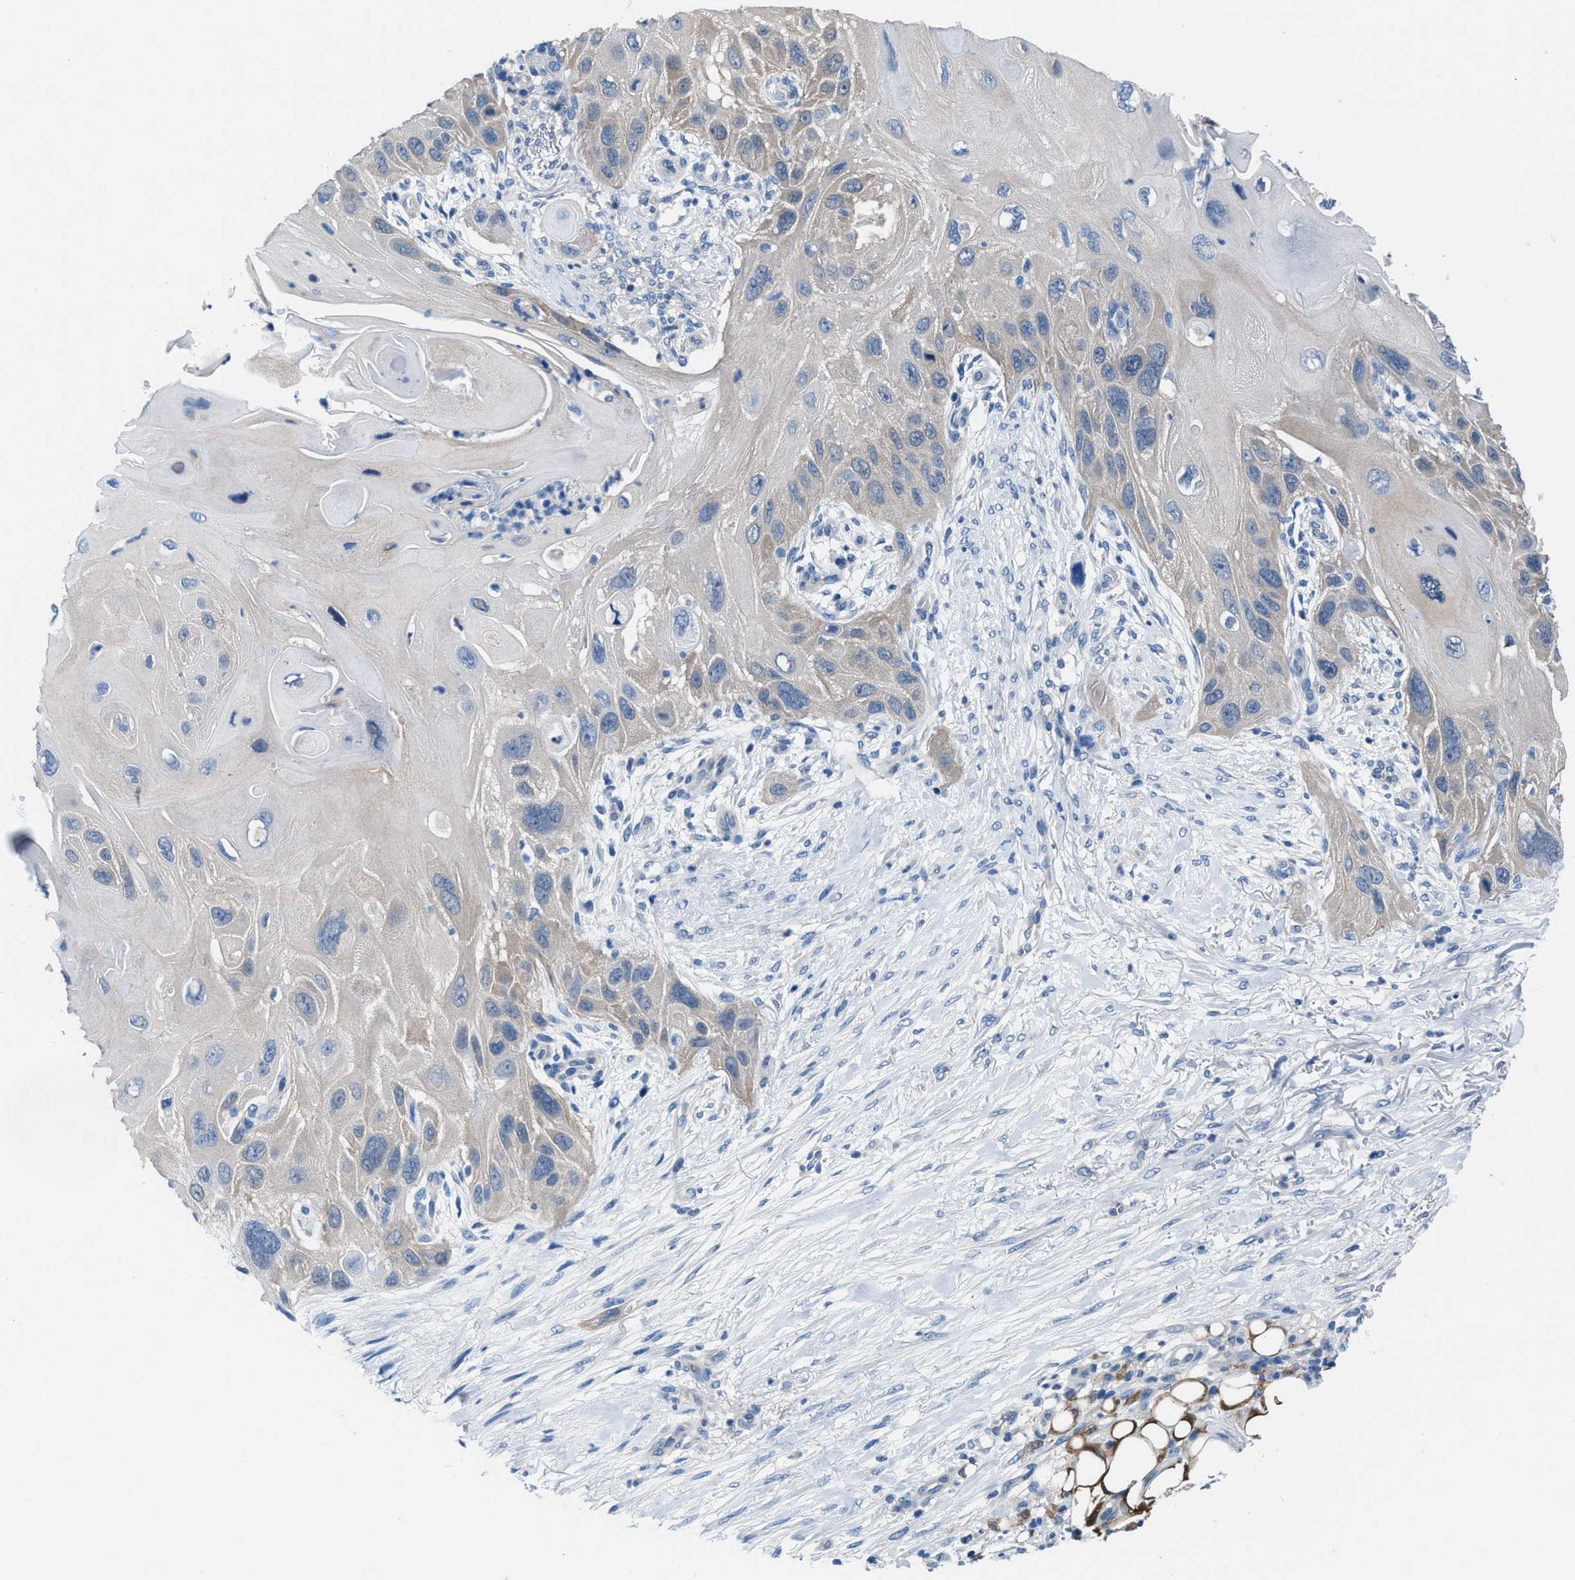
{"staining": {"intensity": "negative", "quantity": "none", "location": "none"}, "tissue": "skin cancer", "cell_type": "Tumor cells", "image_type": "cancer", "snomed": [{"axis": "morphology", "description": "Squamous cell carcinoma, NOS"}, {"axis": "topography", "description": "Skin"}], "caption": "This photomicrograph is of skin cancer (squamous cell carcinoma) stained with immunohistochemistry (IHC) to label a protein in brown with the nuclei are counter-stained blue. There is no positivity in tumor cells.", "gene": "NUDT5", "patient": {"sex": "female", "age": 77}}